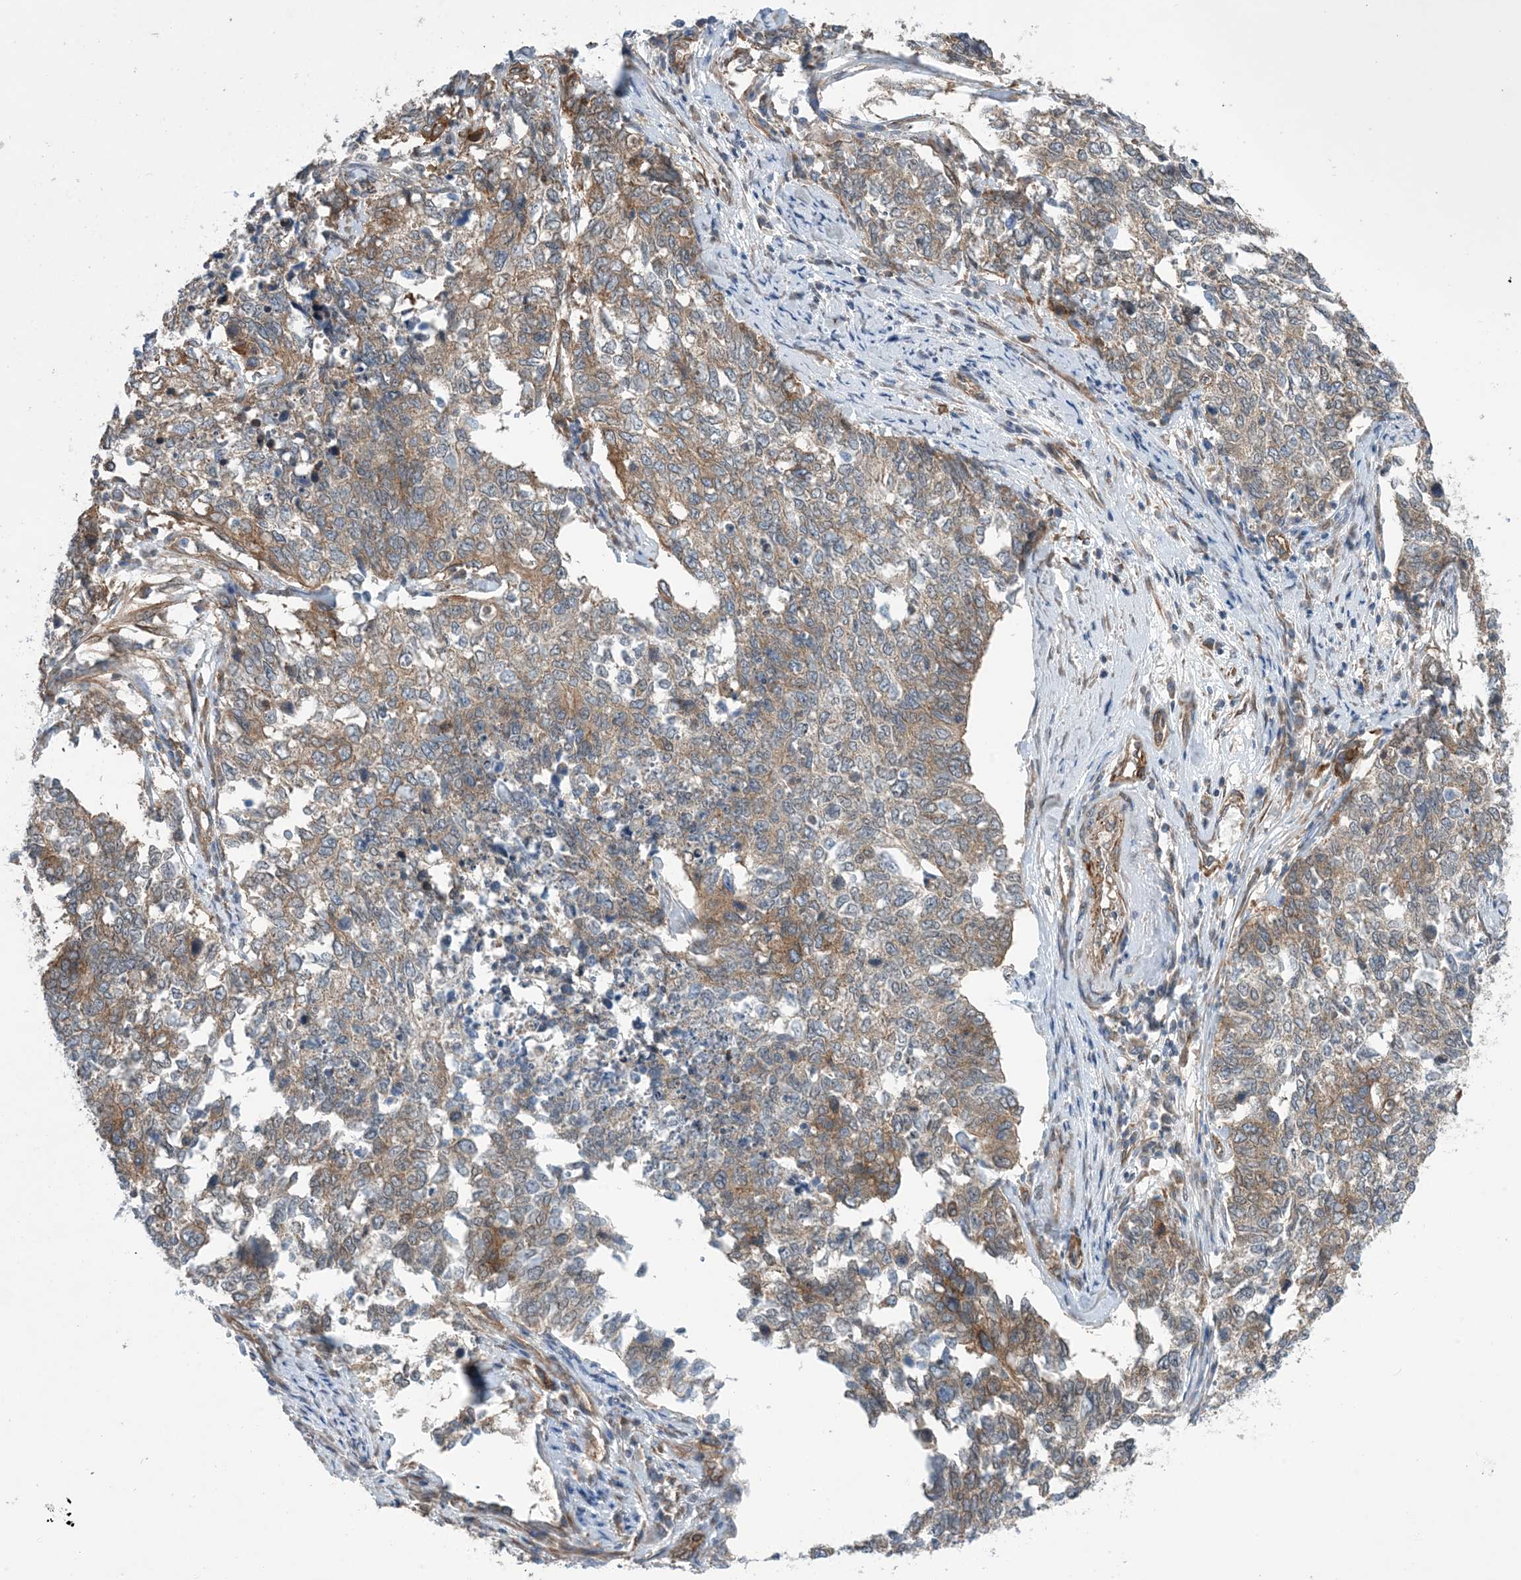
{"staining": {"intensity": "moderate", "quantity": "25%-75%", "location": "cytoplasmic/membranous"}, "tissue": "cervical cancer", "cell_type": "Tumor cells", "image_type": "cancer", "snomed": [{"axis": "morphology", "description": "Squamous cell carcinoma, NOS"}, {"axis": "topography", "description": "Cervix"}], "caption": "IHC image of neoplastic tissue: human cervical cancer stained using IHC reveals medium levels of moderate protein expression localized specifically in the cytoplasmic/membranous of tumor cells, appearing as a cytoplasmic/membranous brown color.", "gene": "EHBP1", "patient": {"sex": "female", "age": 63}}